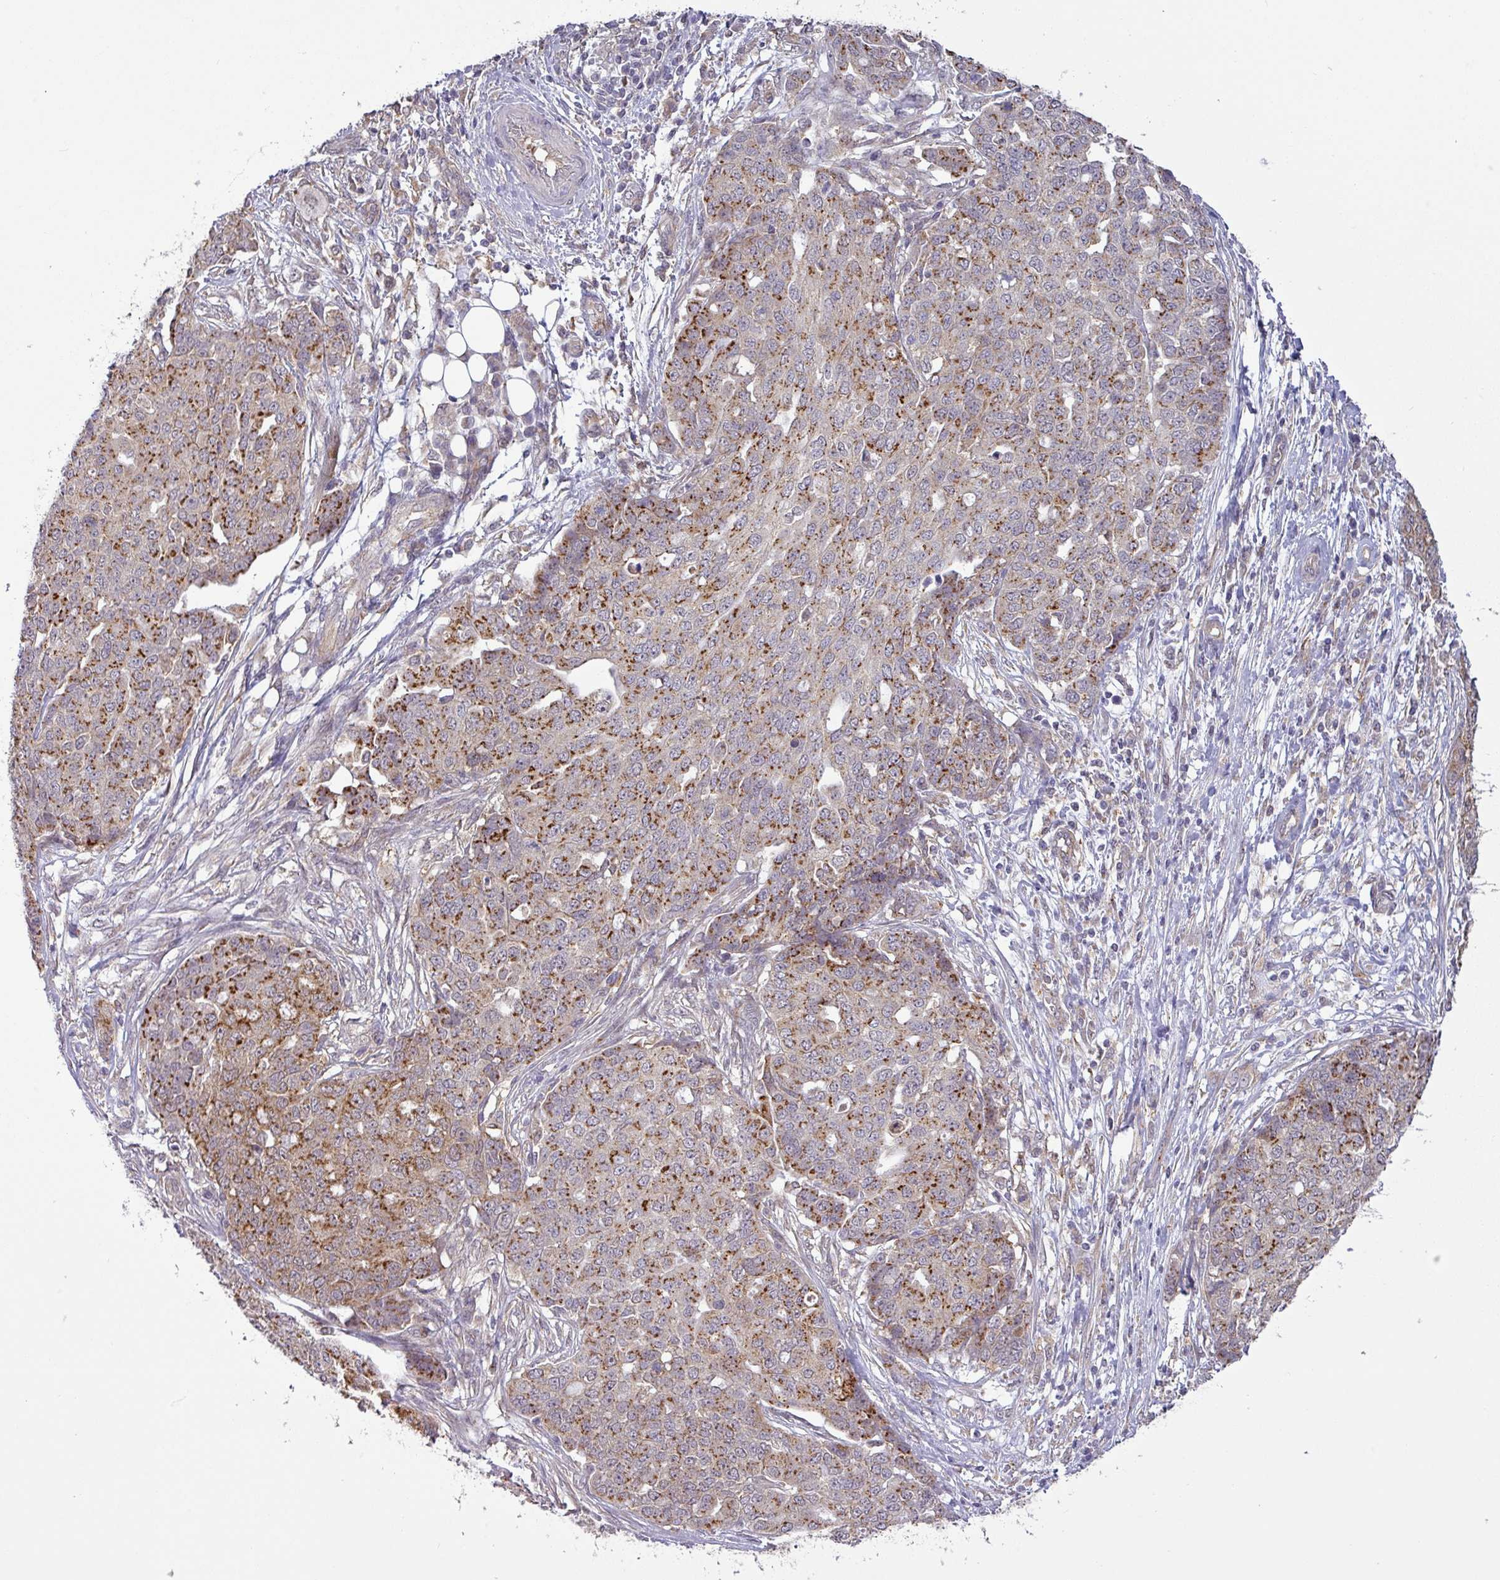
{"staining": {"intensity": "moderate", "quantity": ">75%", "location": "cytoplasmic/membranous"}, "tissue": "ovarian cancer", "cell_type": "Tumor cells", "image_type": "cancer", "snomed": [{"axis": "morphology", "description": "Cystadenocarcinoma, serous, NOS"}, {"axis": "topography", "description": "Soft tissue"}, {"axis": "topography", "description": "Ovary"}], "caption": "Moderate cytoplasmic/membranous protein staining is seen in approximately >75% of tumor cells in ovarian serous cystadenocarcinoma. Nuclei are stained in blue.", "gene": "GALNT12", "patient": {"sex": "female", "age": 57}}